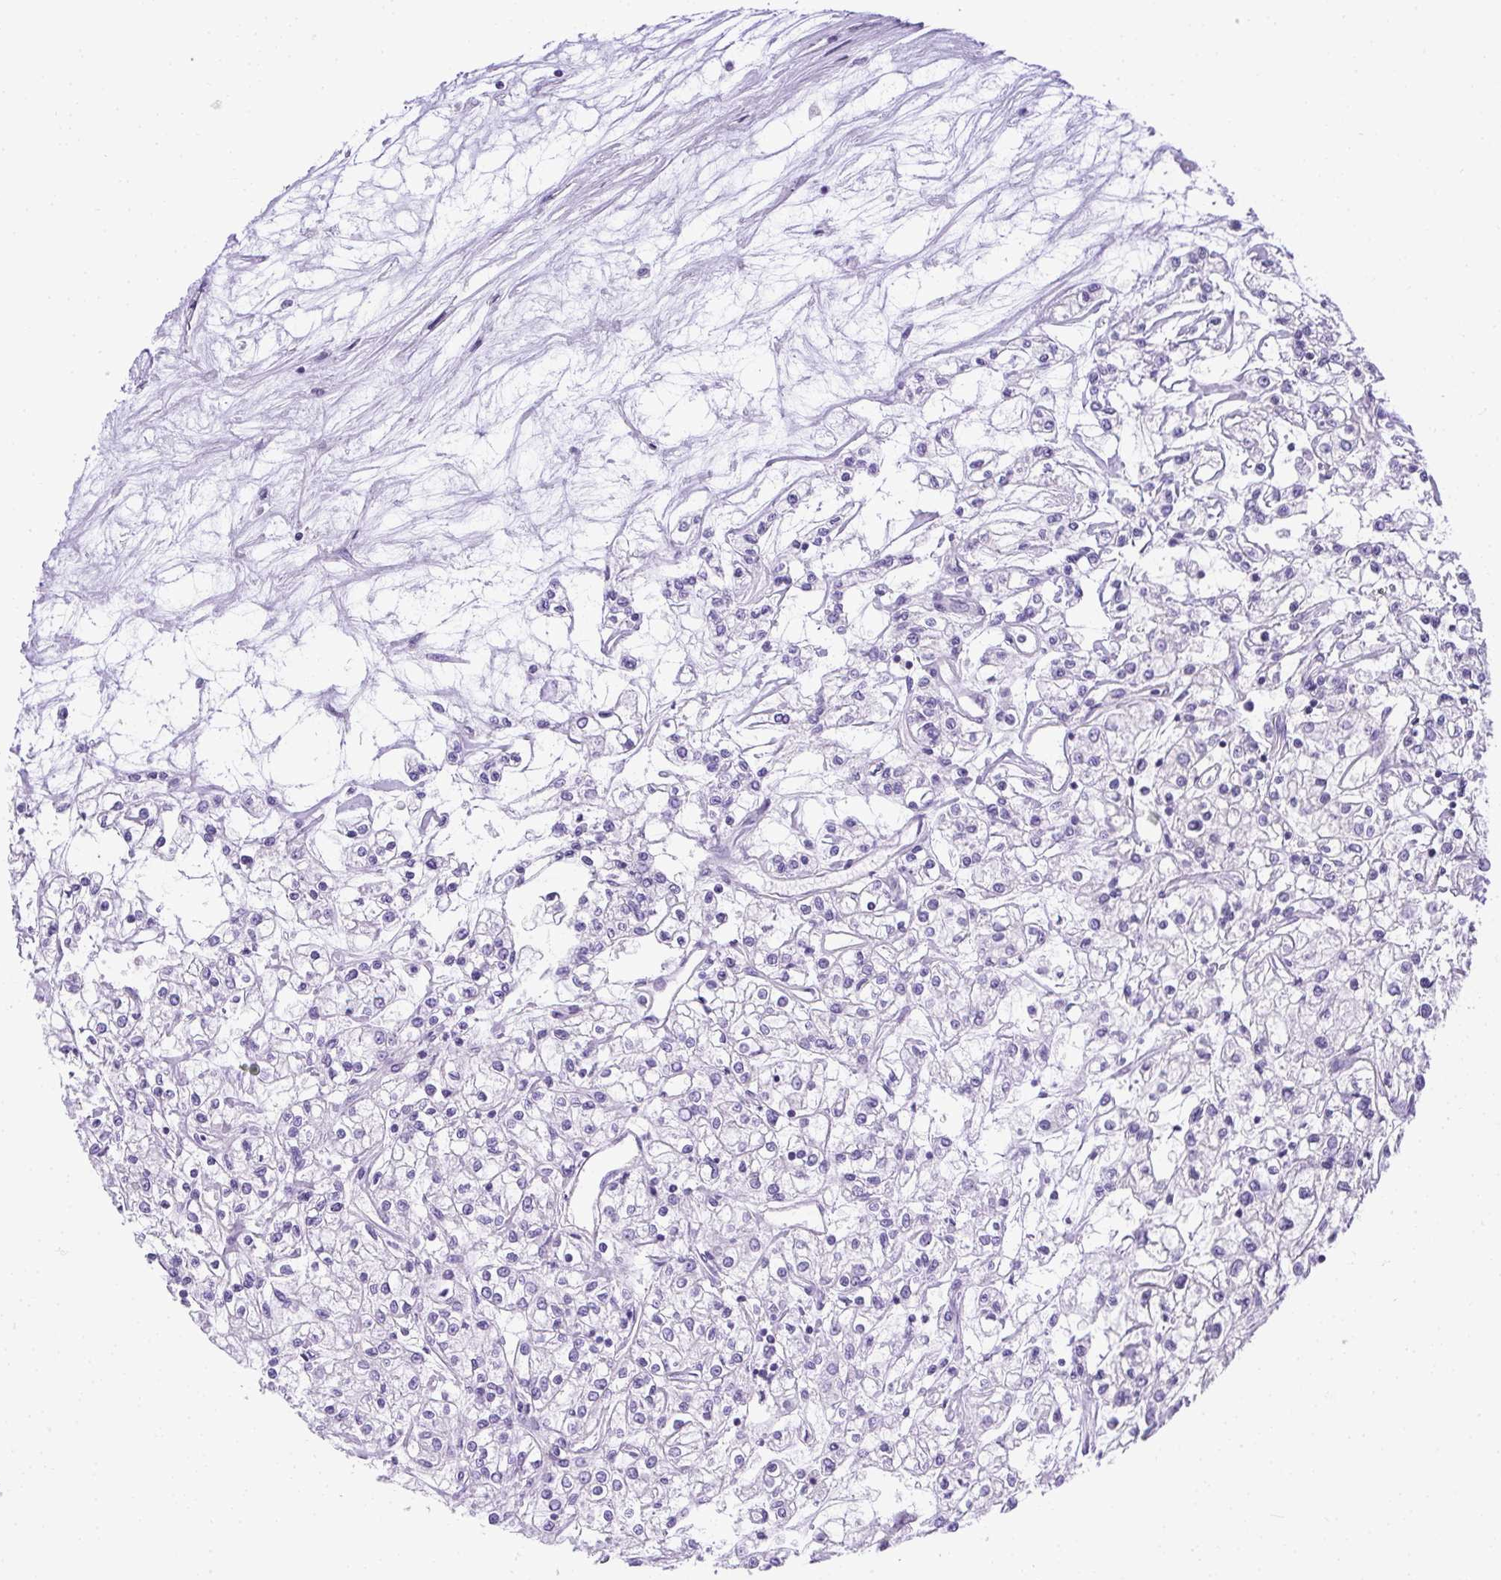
{"staining": {"intensity": "negative", "quantity": "none", "location": "none"}, "tissue": "renal cancer", "cell_type": "Tumor cells", "image_type": "cancer", "snomed": [{"axis": "morphology", "description": "Adenocarcinoma, NOS"}, {"axis": "topography", "description": "Kidney"}], "caption": "Renal cancer (adenocarcinoma) stained for a protein using immunohistochemistry shows no staining tumor cells.", "gene": "PLPPR3", "patient": {"sex": "female", "age": 59}}